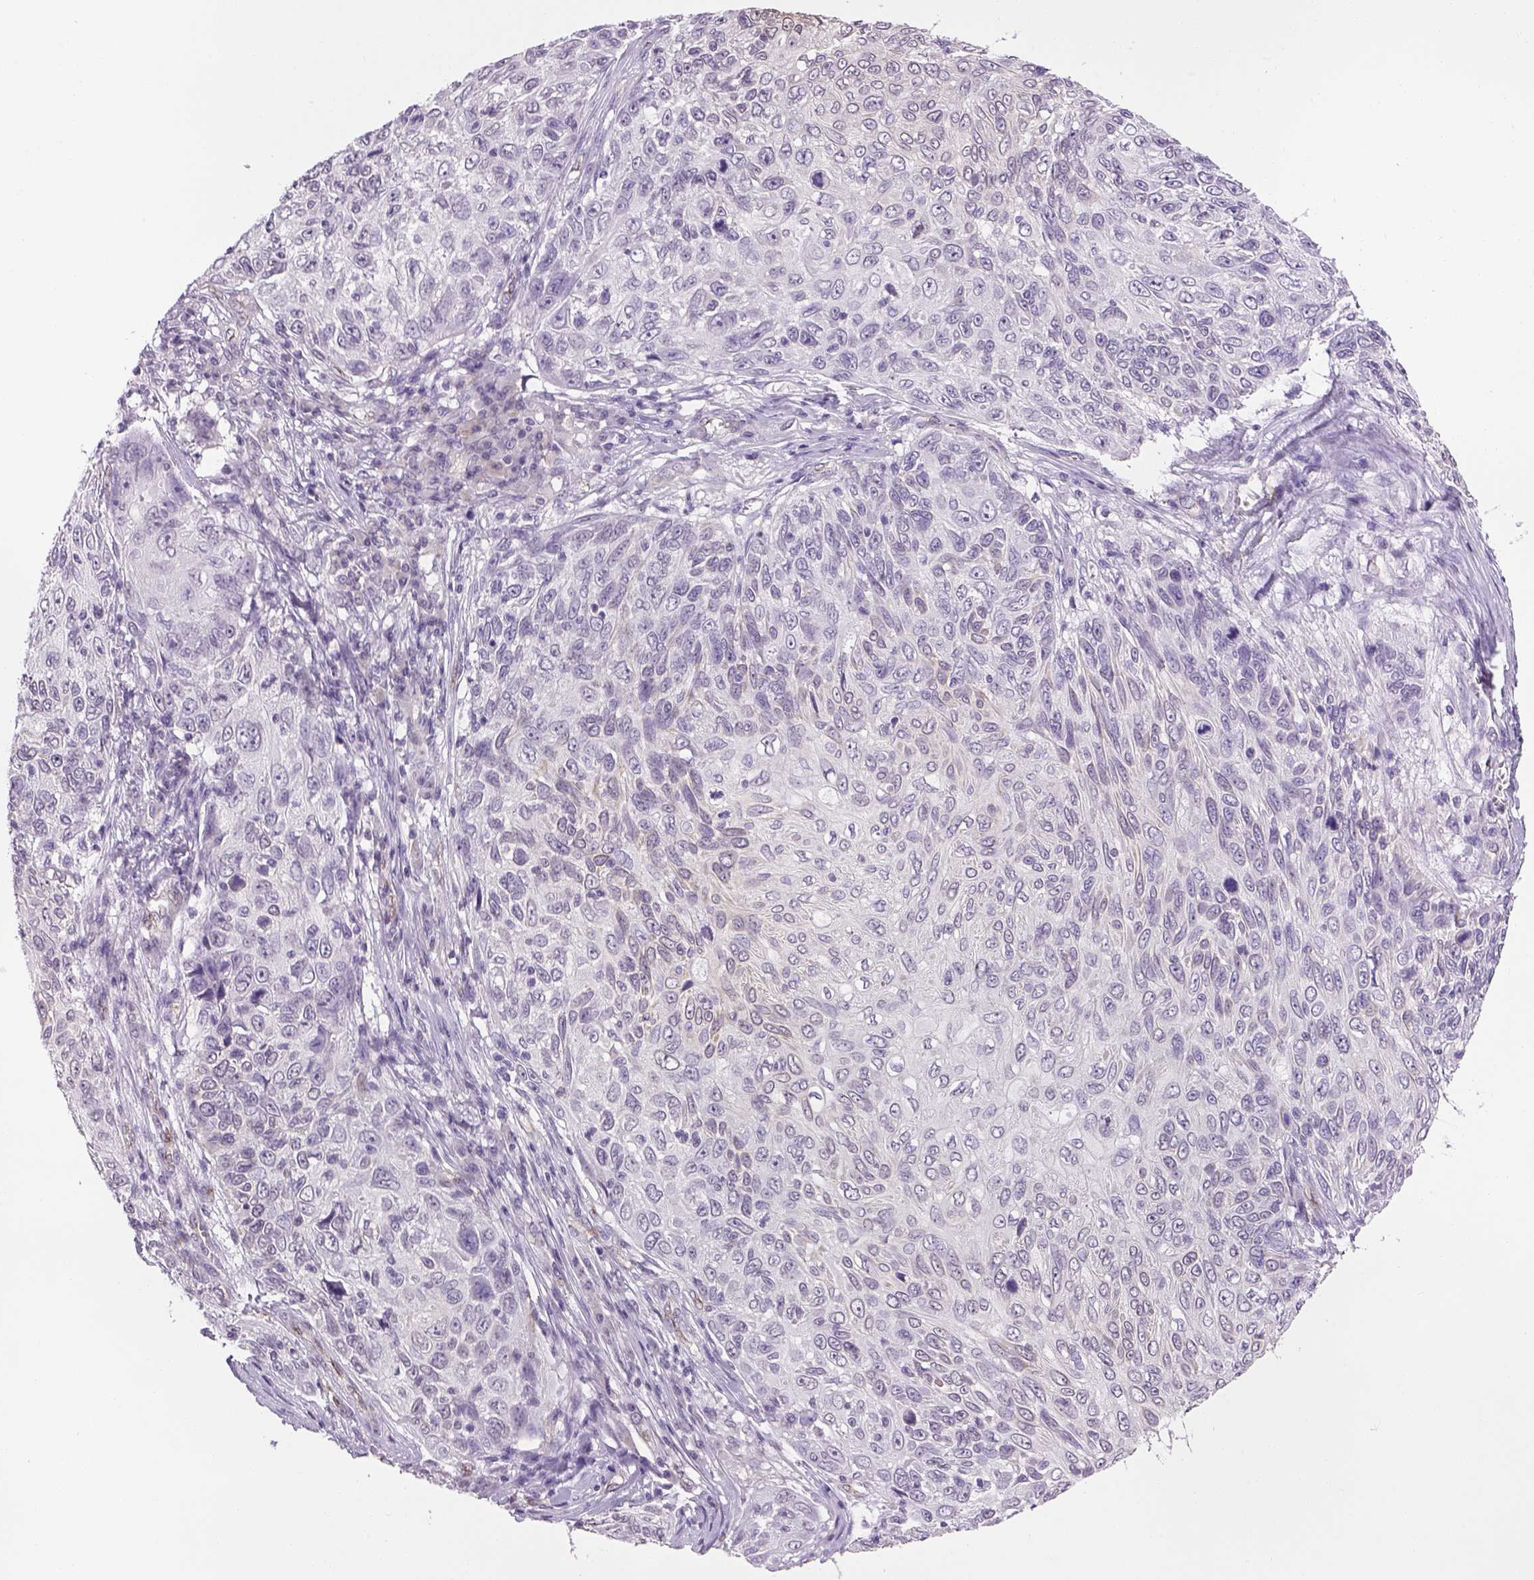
{"staining": {"intensity": "negative", "quantity": "none", "location": "none"}, "tissue": "skin cancer", "cell_type": "Tumor cells", "image_type": "cancer", "snomed": [{"axis": "morphology", "description": "Squamous cell carcinoma, NOS"}, {"axis": "topography", "description": "Skin"}], "caption": "Immunohistochemistry photomicrograph of skin cancer stained for a protein (brown), which exhibits no staining in tumor cells. (DAB (3,3'-diaminobenzidine) IHC with hematoxylin counter stain).", "gene": "PRRT1", "patient": {"sex": "male", "age": 92}}